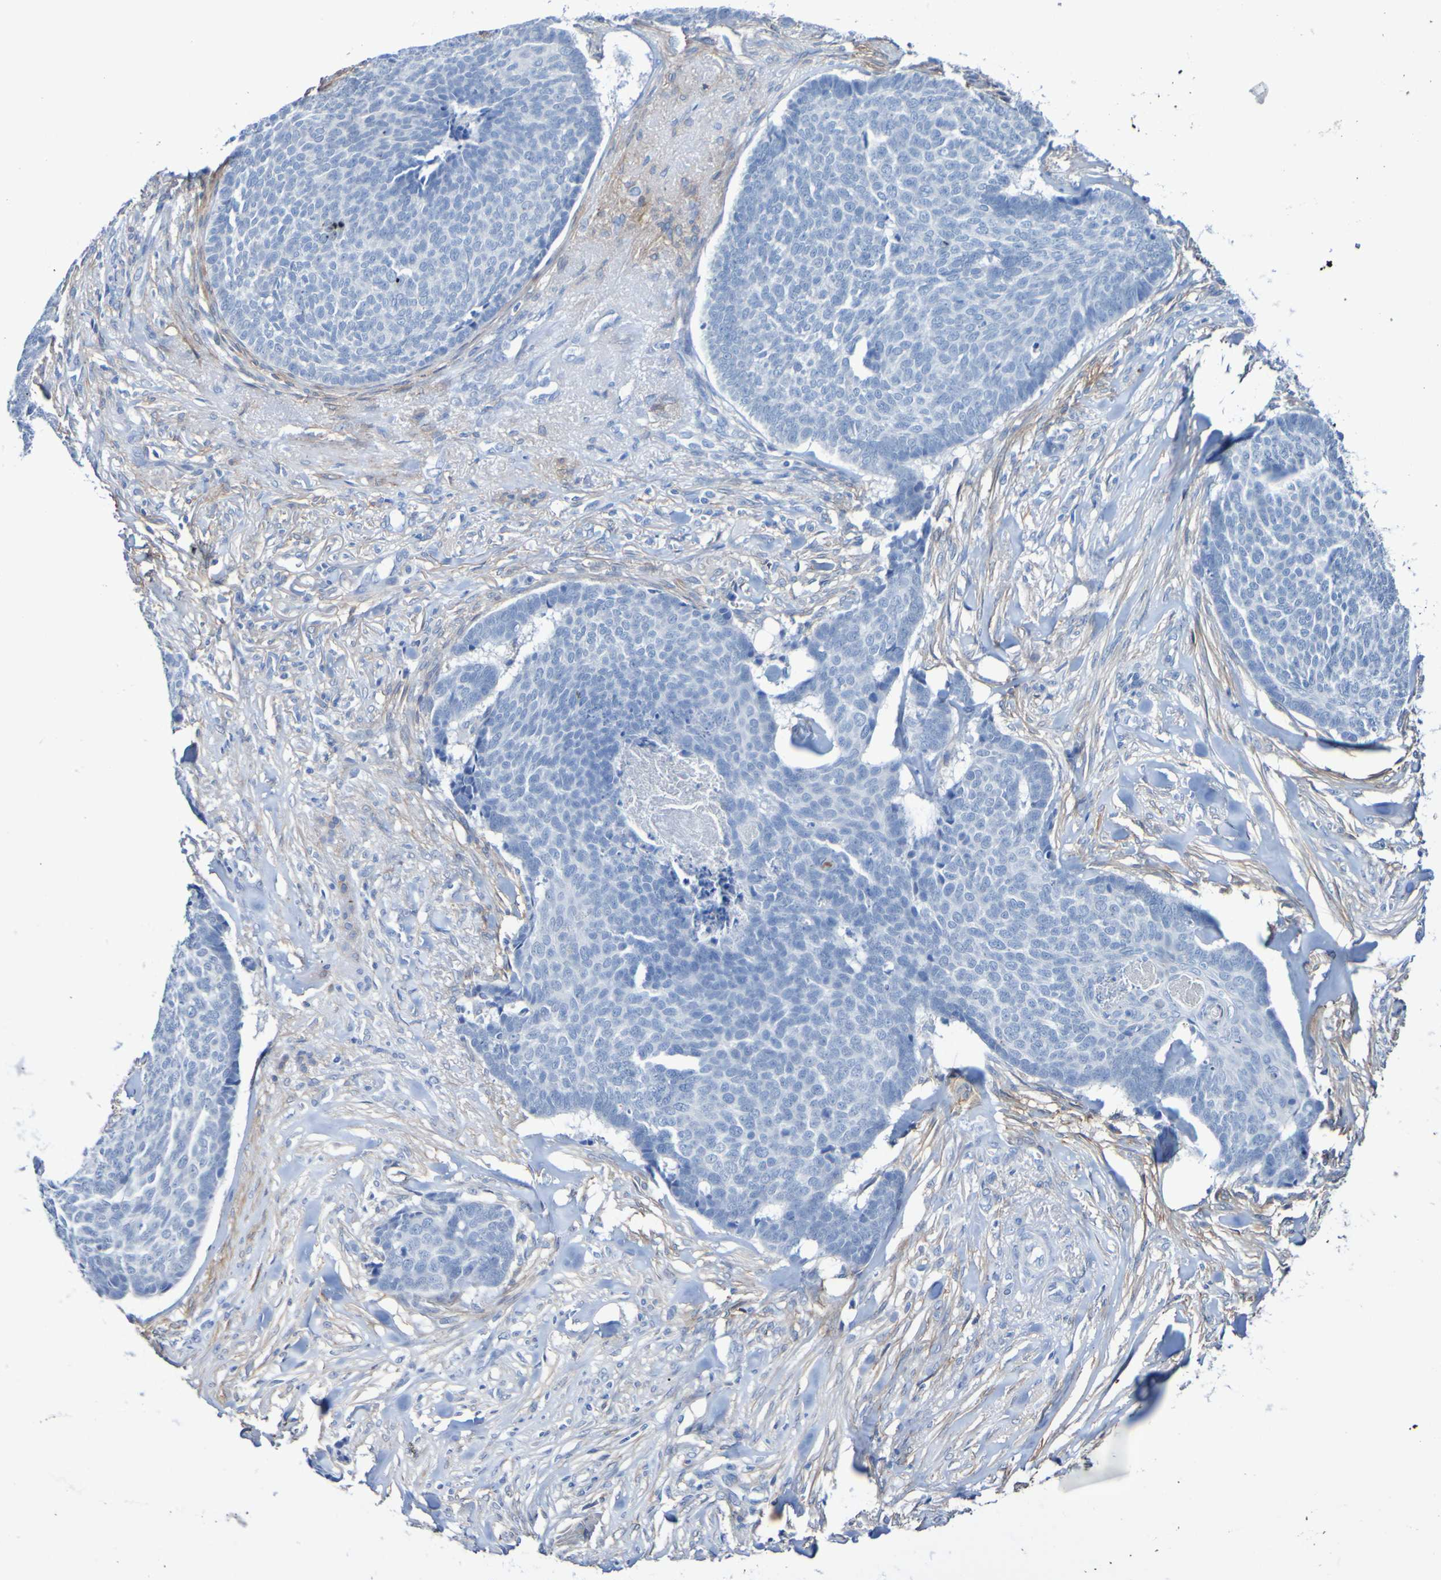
{"staining": {"intensity": "negative", "quantity": "none", "location": "none"}, "tissue": "skin cancer", "cell_type": "Tumor cells", "image_type": "cancer", "snomed": [{"axis": "morphology", "description": "Basal cell carcinoma"}, {"axis": "topography", "description": "Skin"}], "caption": "This is an immunohistochemistry (IHC) image of basal cell carcinoma (skin). There is no expression in tumor cells.", "gene": "SGCB", "patient": {"sex": "male", "age": 84}}